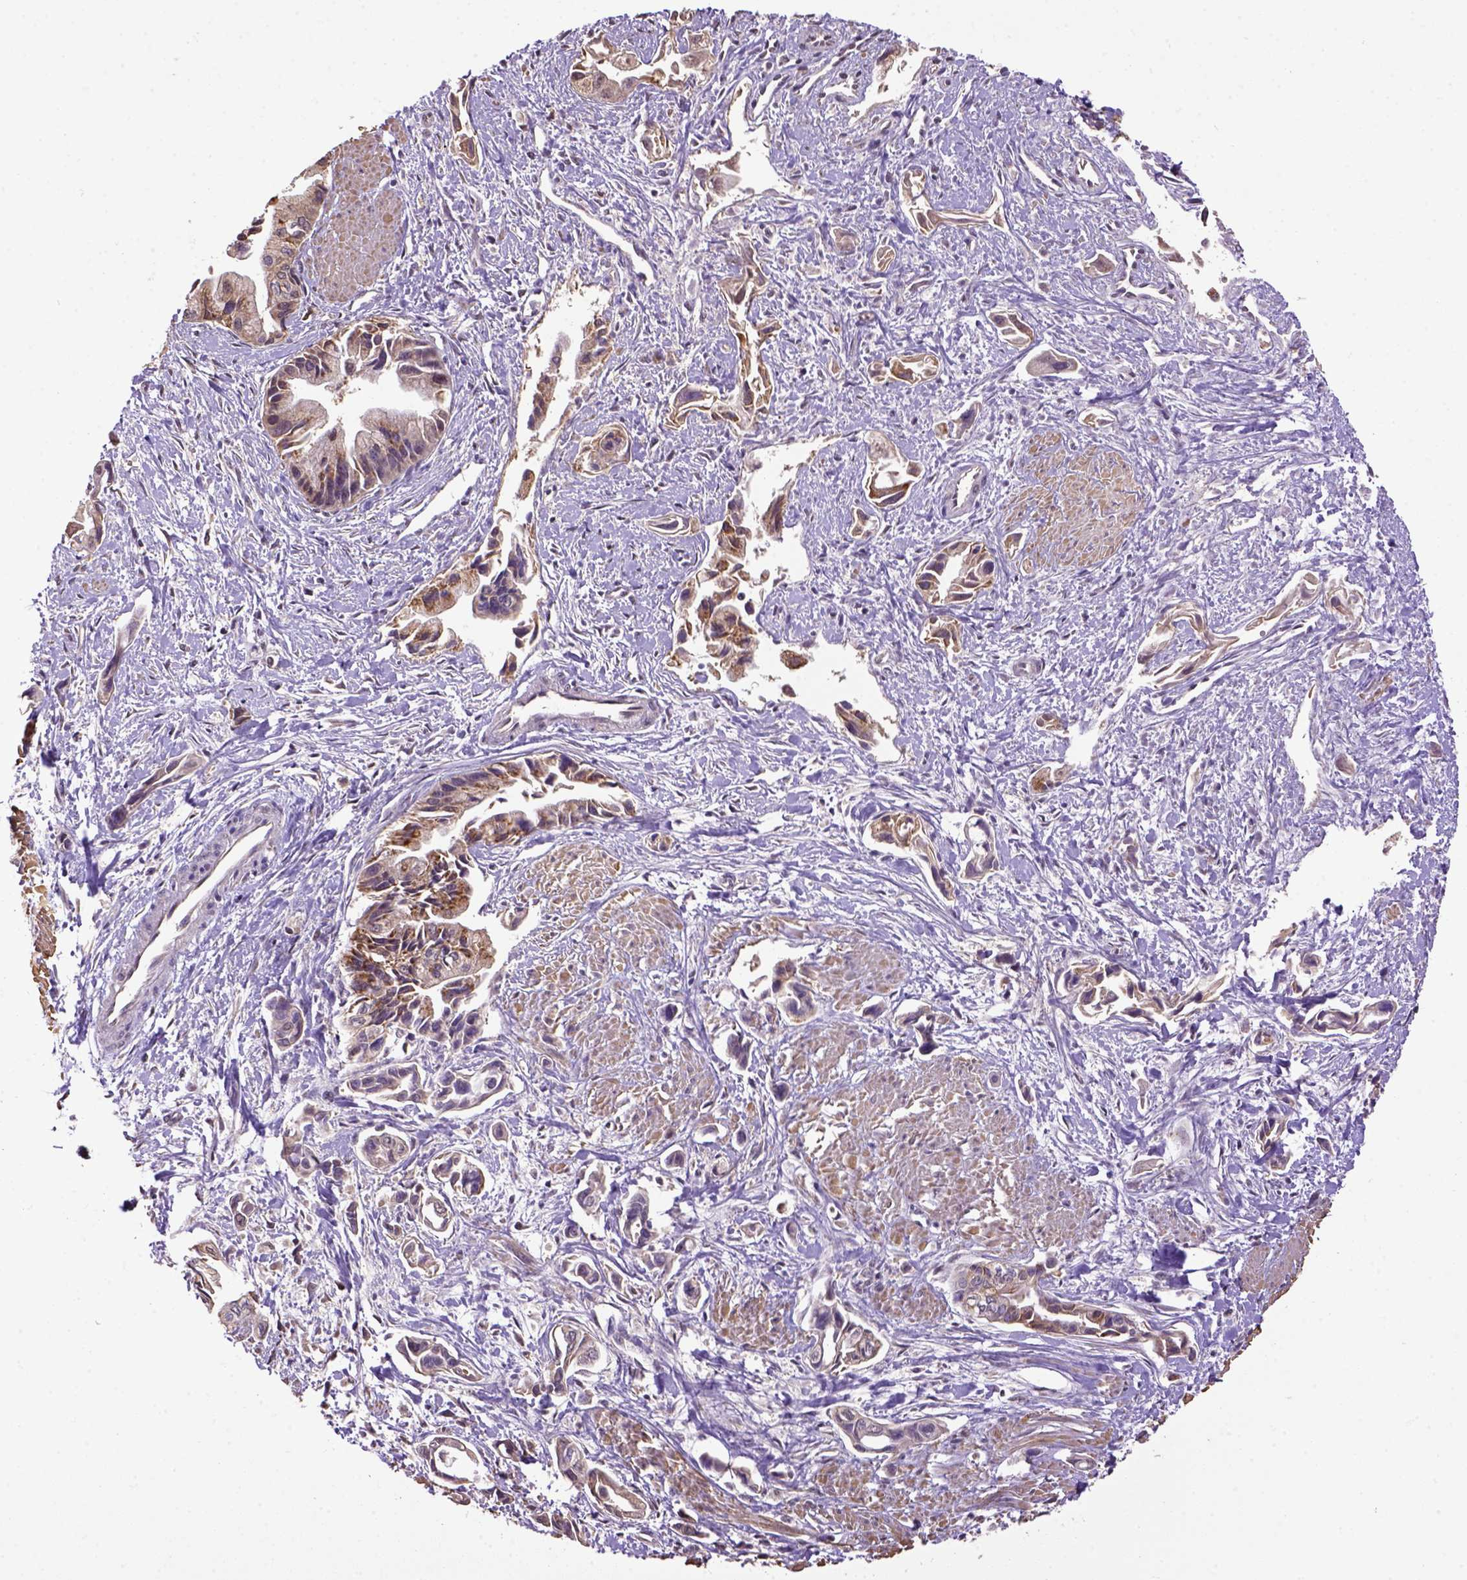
{"staining": {"intensity": "moderate", "quantity": "<25%", "location": "cytoplasmic/membranous"}, "tissue": "pancreatic cancer", "cell_type": "Tumor cells", "image_type": "cancer", "snomed": [{"axis": "morphology", "description": "Adenocarcinoma, NOS"}, {"axis": "topography", "description": "Pancreas"}], "caption": "Tumor cells demonstrate low levels of moderate cytoplasmic/membranous expression in about <25% of cells in adenocarcinoma (pancreatic).", "gene": "WDR17", "patient": {"sex": "female", "age": 61}}